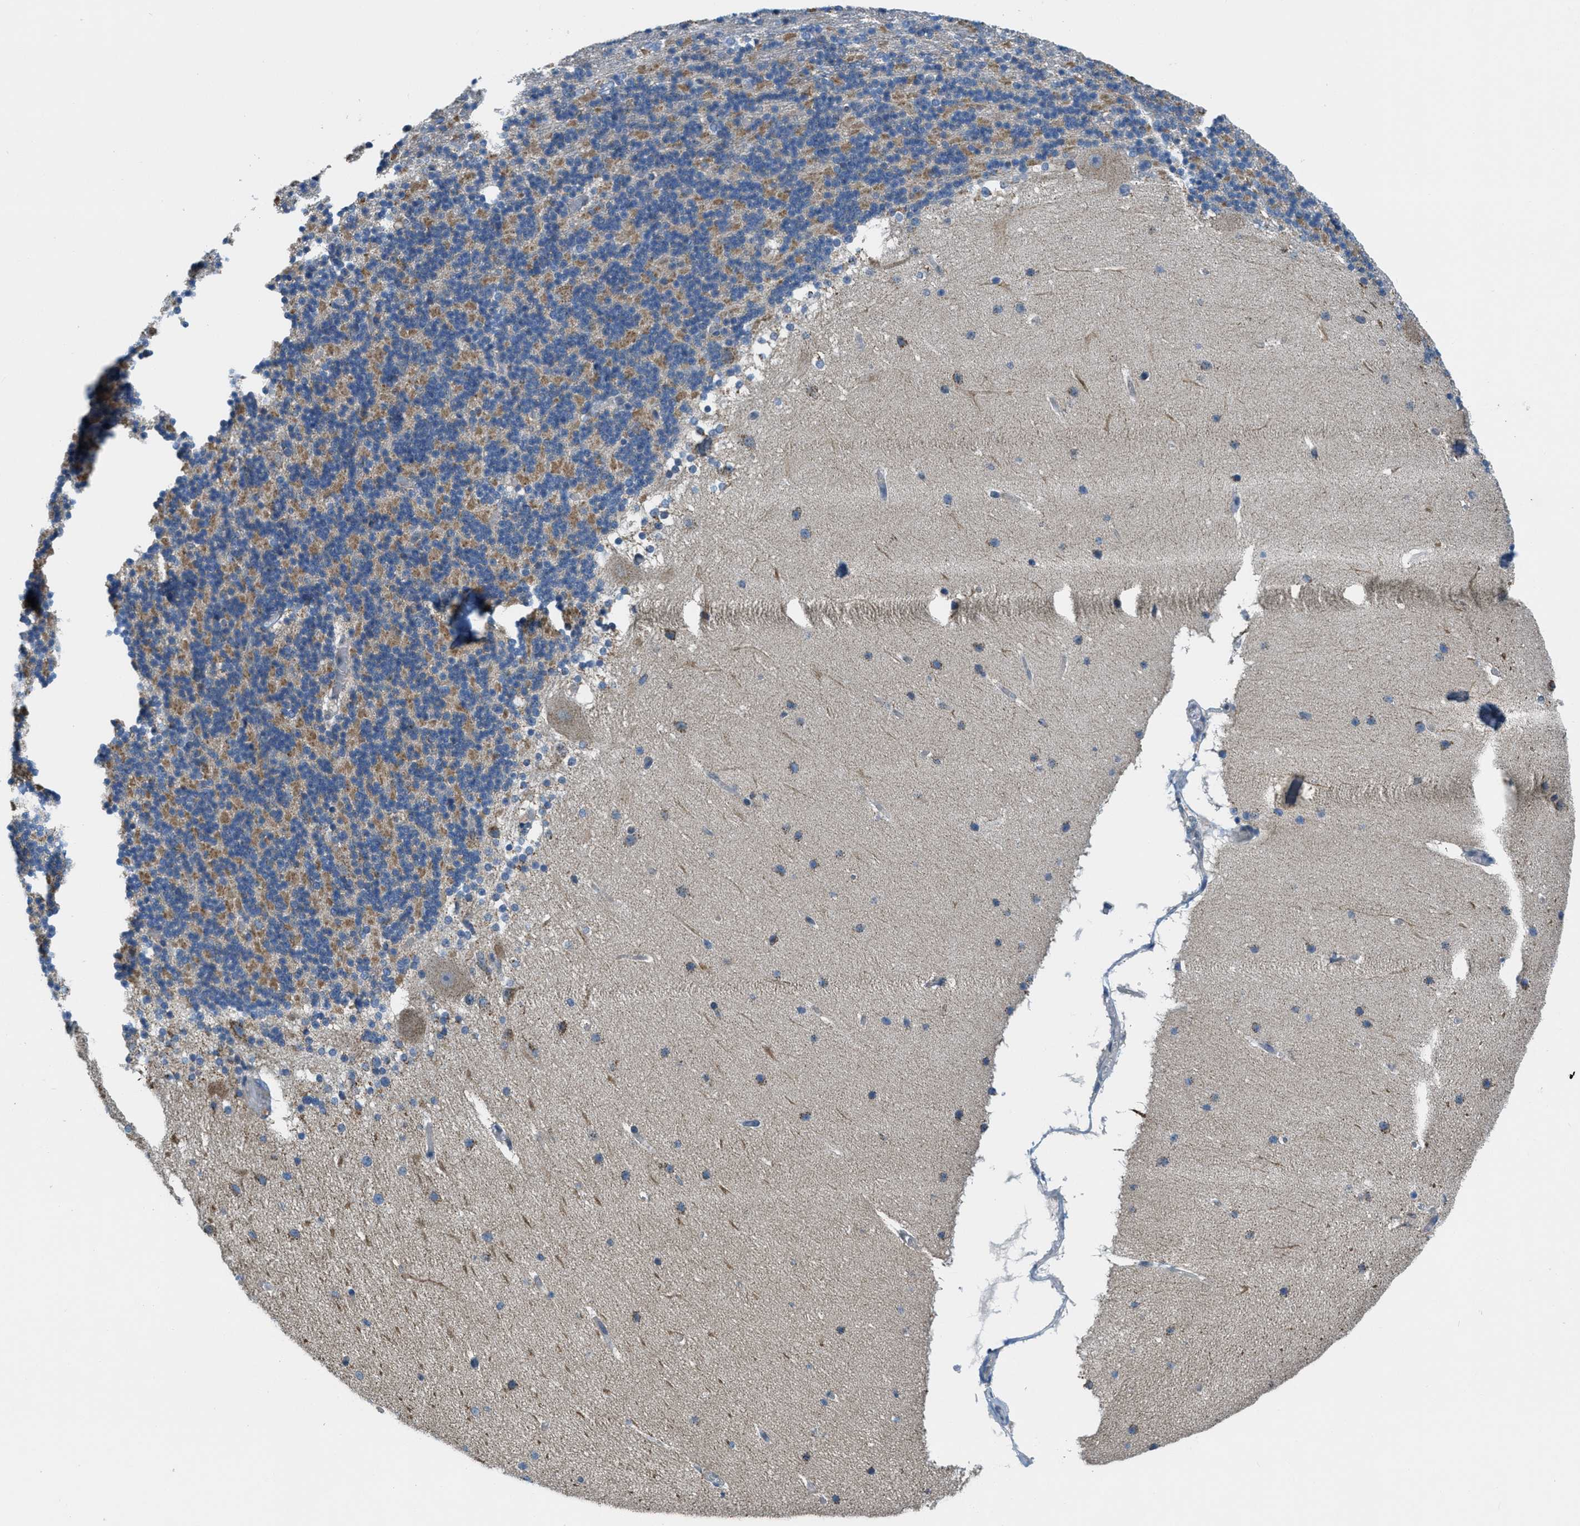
{"staining": {"intensity": "moderate", "quantity": "25%-75%", "location": "cytoplasmic/membranous"}, "tissue": "cerebellum", "cell_type": "Cells in granular layer", "image_type": "normal", "snomed": [{"axis": "morphology", "description": "Normal tissue, NOS"}, {"axis": "topography", "description": "Cerebellum"}], "caption": "Protein staining of benign cerebellum exhibits moderate cytoplasmic/membranous expression in about 25%-75% of cells in granular layer.", "gene": "PIP5K1C", "patient": {"sex": "female", "age": 19}}